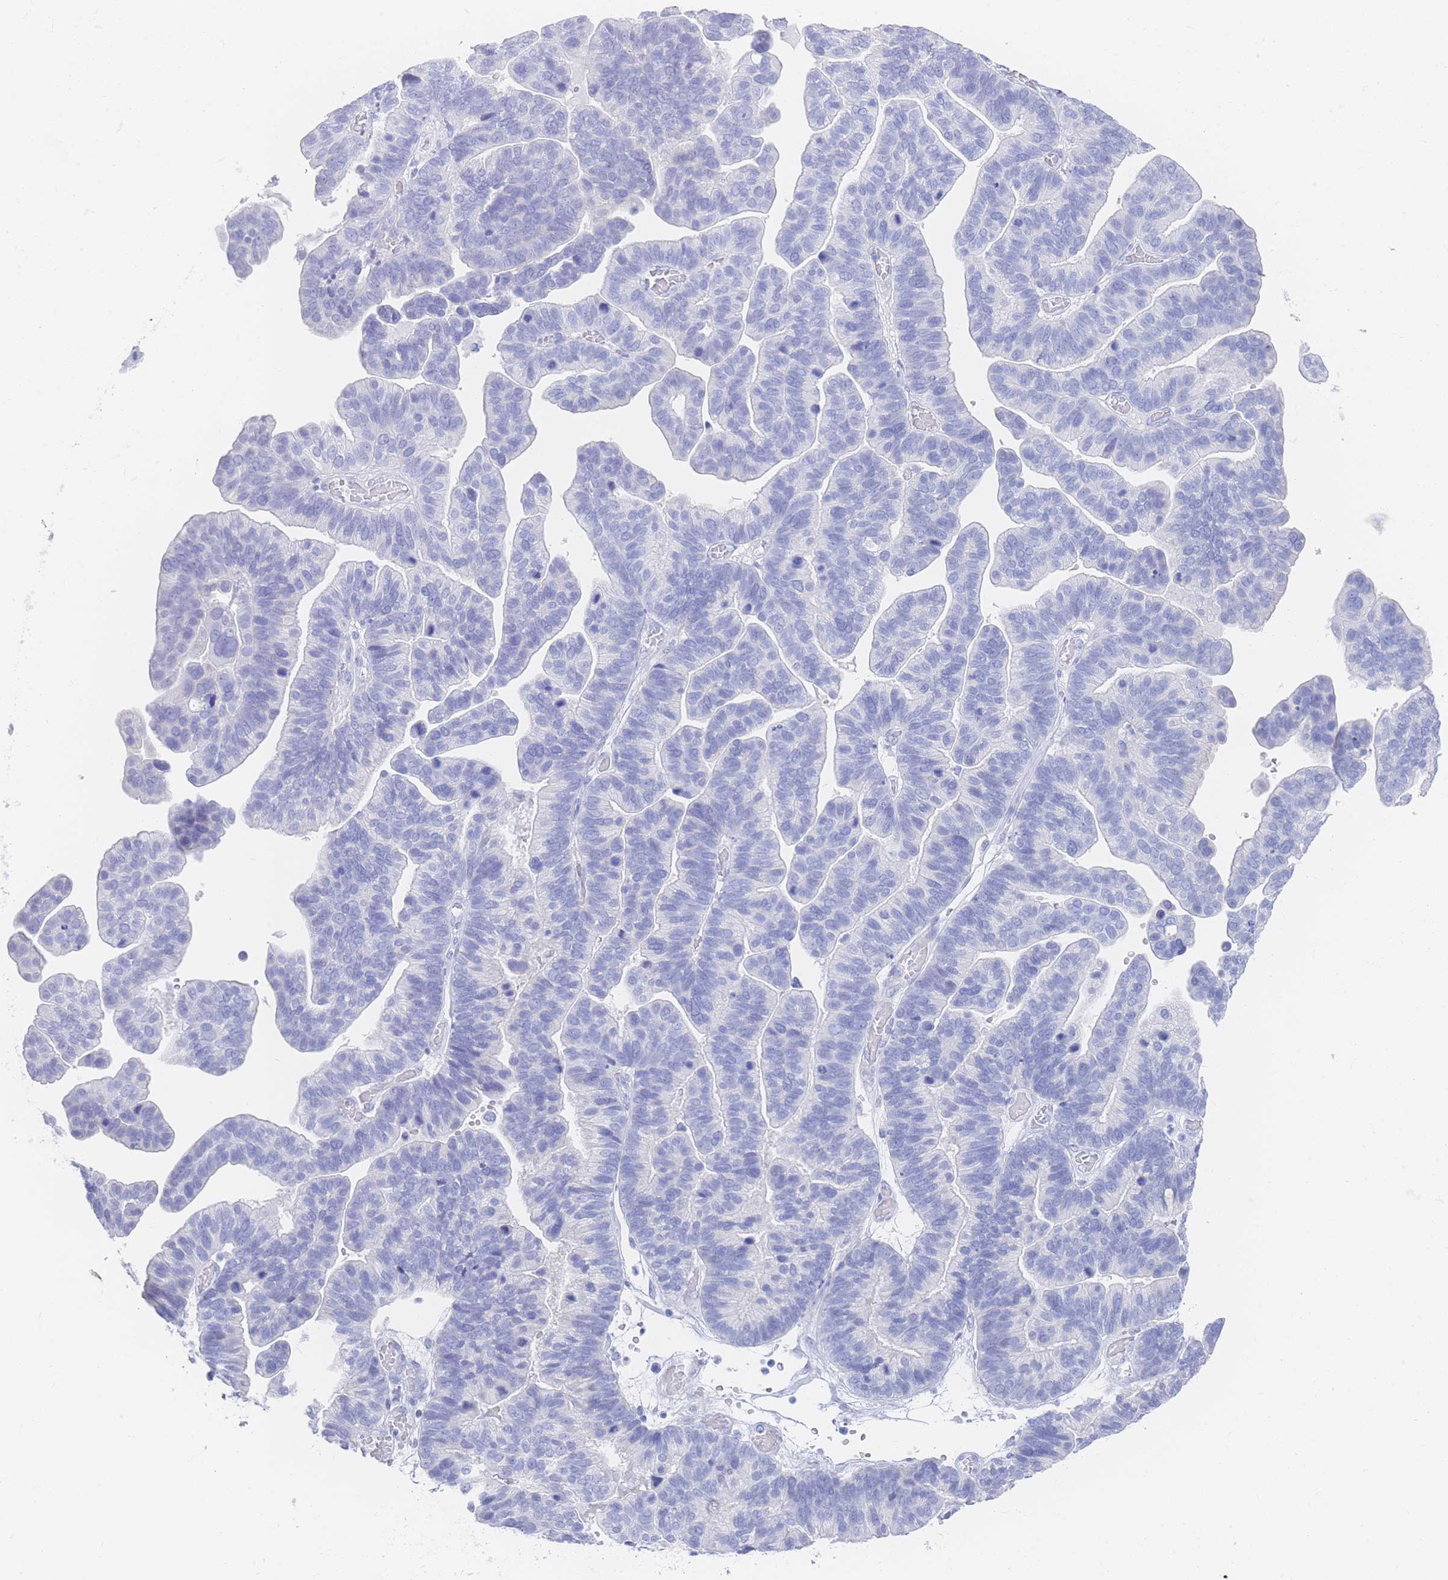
{"staining": {"intensity": "negative", "quantity": "none", "location": "none"}, "tissue": "ovarian cancer", "cell_type": "Tumor cells", "image_type": "cancer", "snomed": [{"axis": "morphology", "description": "Cystadenocarcinoma, serous, NOS"}, {"axis": "topography", "description": "Ovary"}], "caption": "DAB immunohistochemical staining of ovarian cancer (serous cystadenocarcinoma) shows no significant positivity in tumor cells.", "gene": "LRRC37A", "patient": {"sex": "female", "age": 56}}